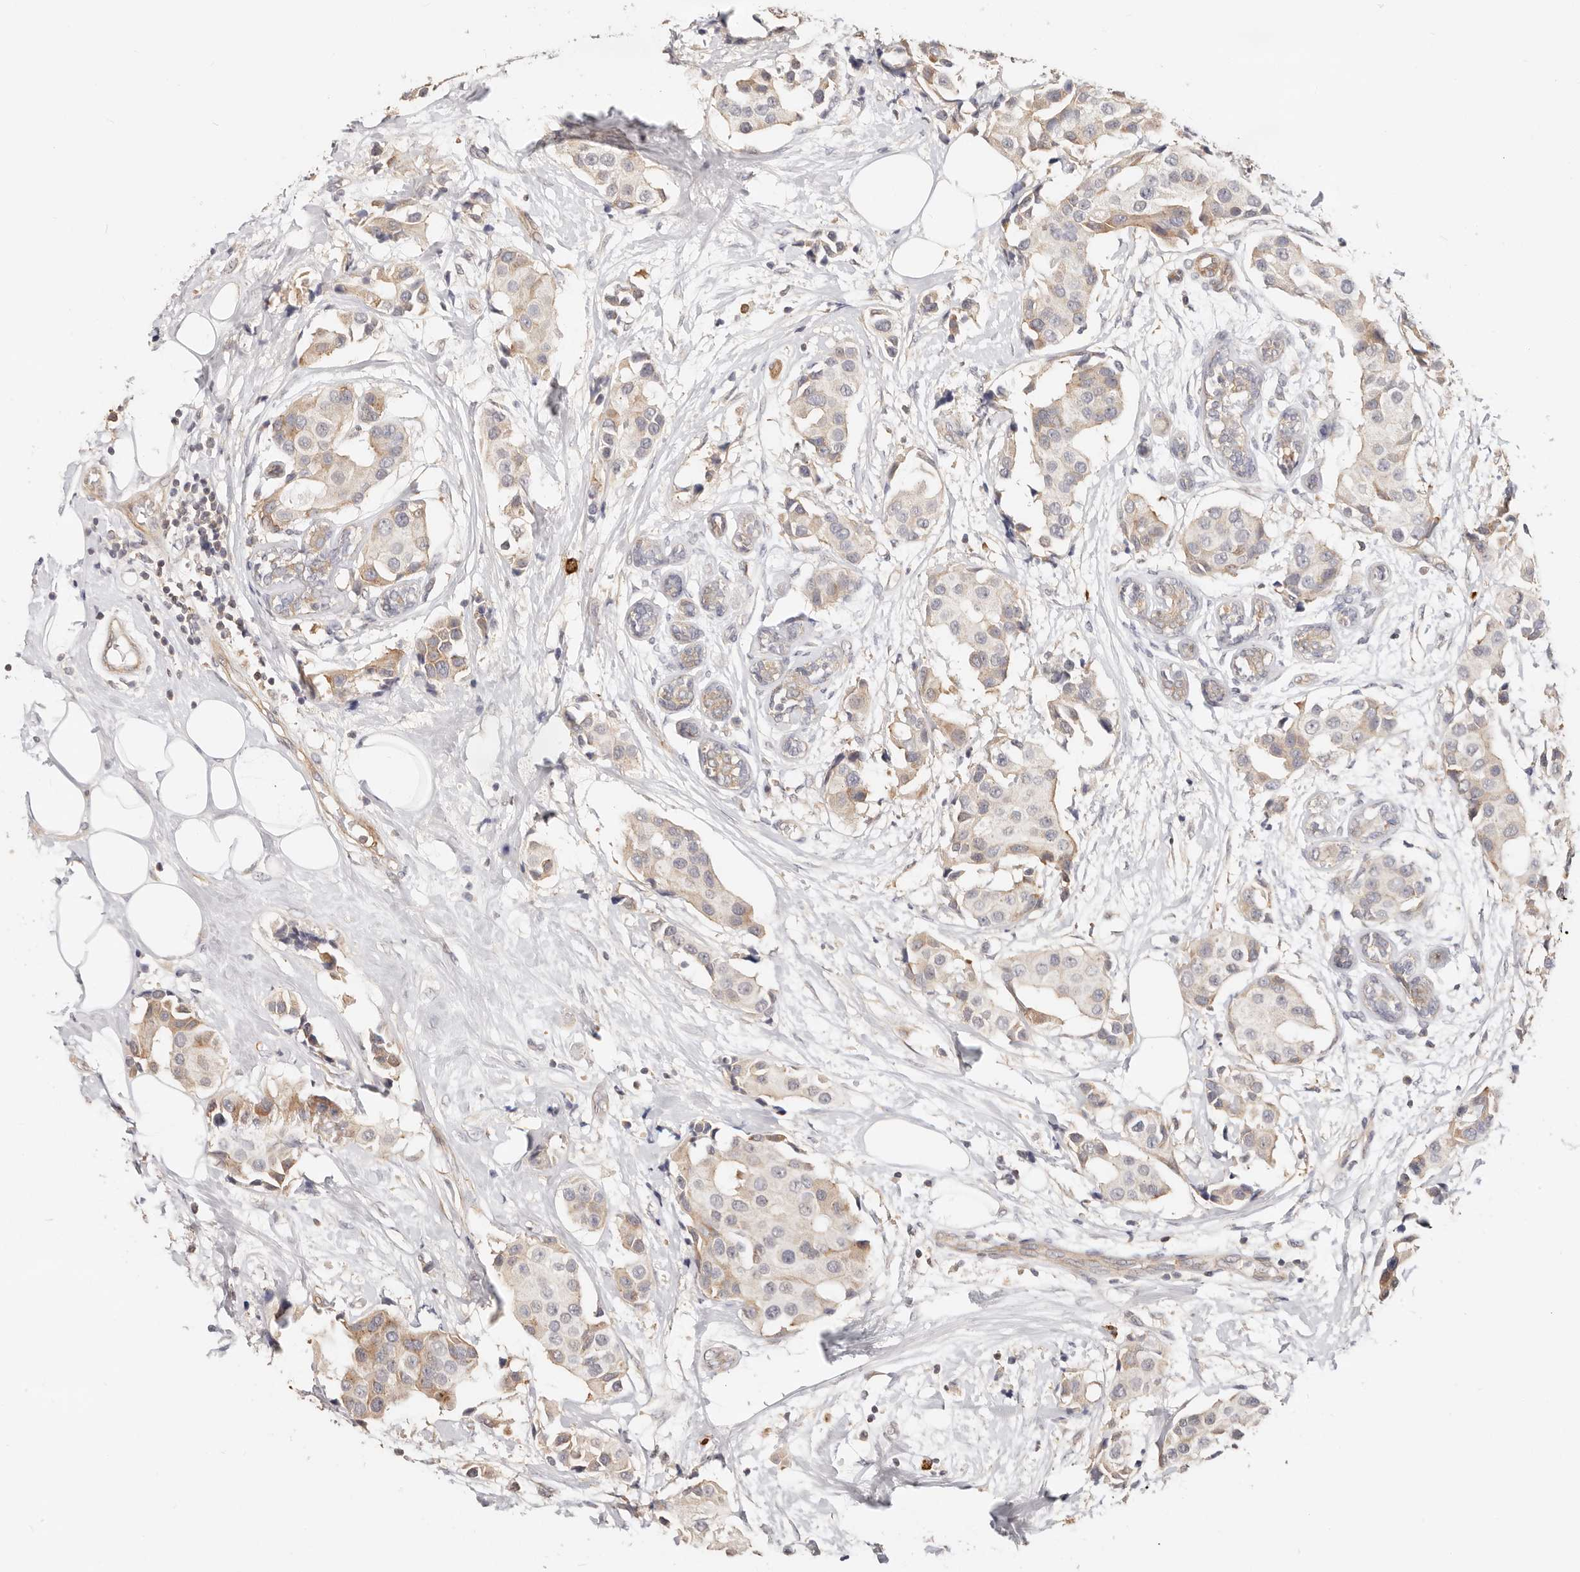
{"staining": {"intensity": "weak", "quantity": "25%-75%", "location": "cytoplasmic/membranous"}, "tissue": "breast cancer", "cell_type": "Tumor cells", "image_type": "cancer", "snomed": [{"axis": "morphology", "description": "Normal tissue, NOS"}, {"axis": "morphology", "description": "Duct carcinoma"}, {"axis": "topography", "description": "Breast"}], "caption": "Protein staining shows weak cytoplasmic/membranous staining in approximately 25%-75% of tumor cells in intraductal carcinoma (breast).", "gene": "ZRANB1", "patient": {"sex": "female", "age": 39}}